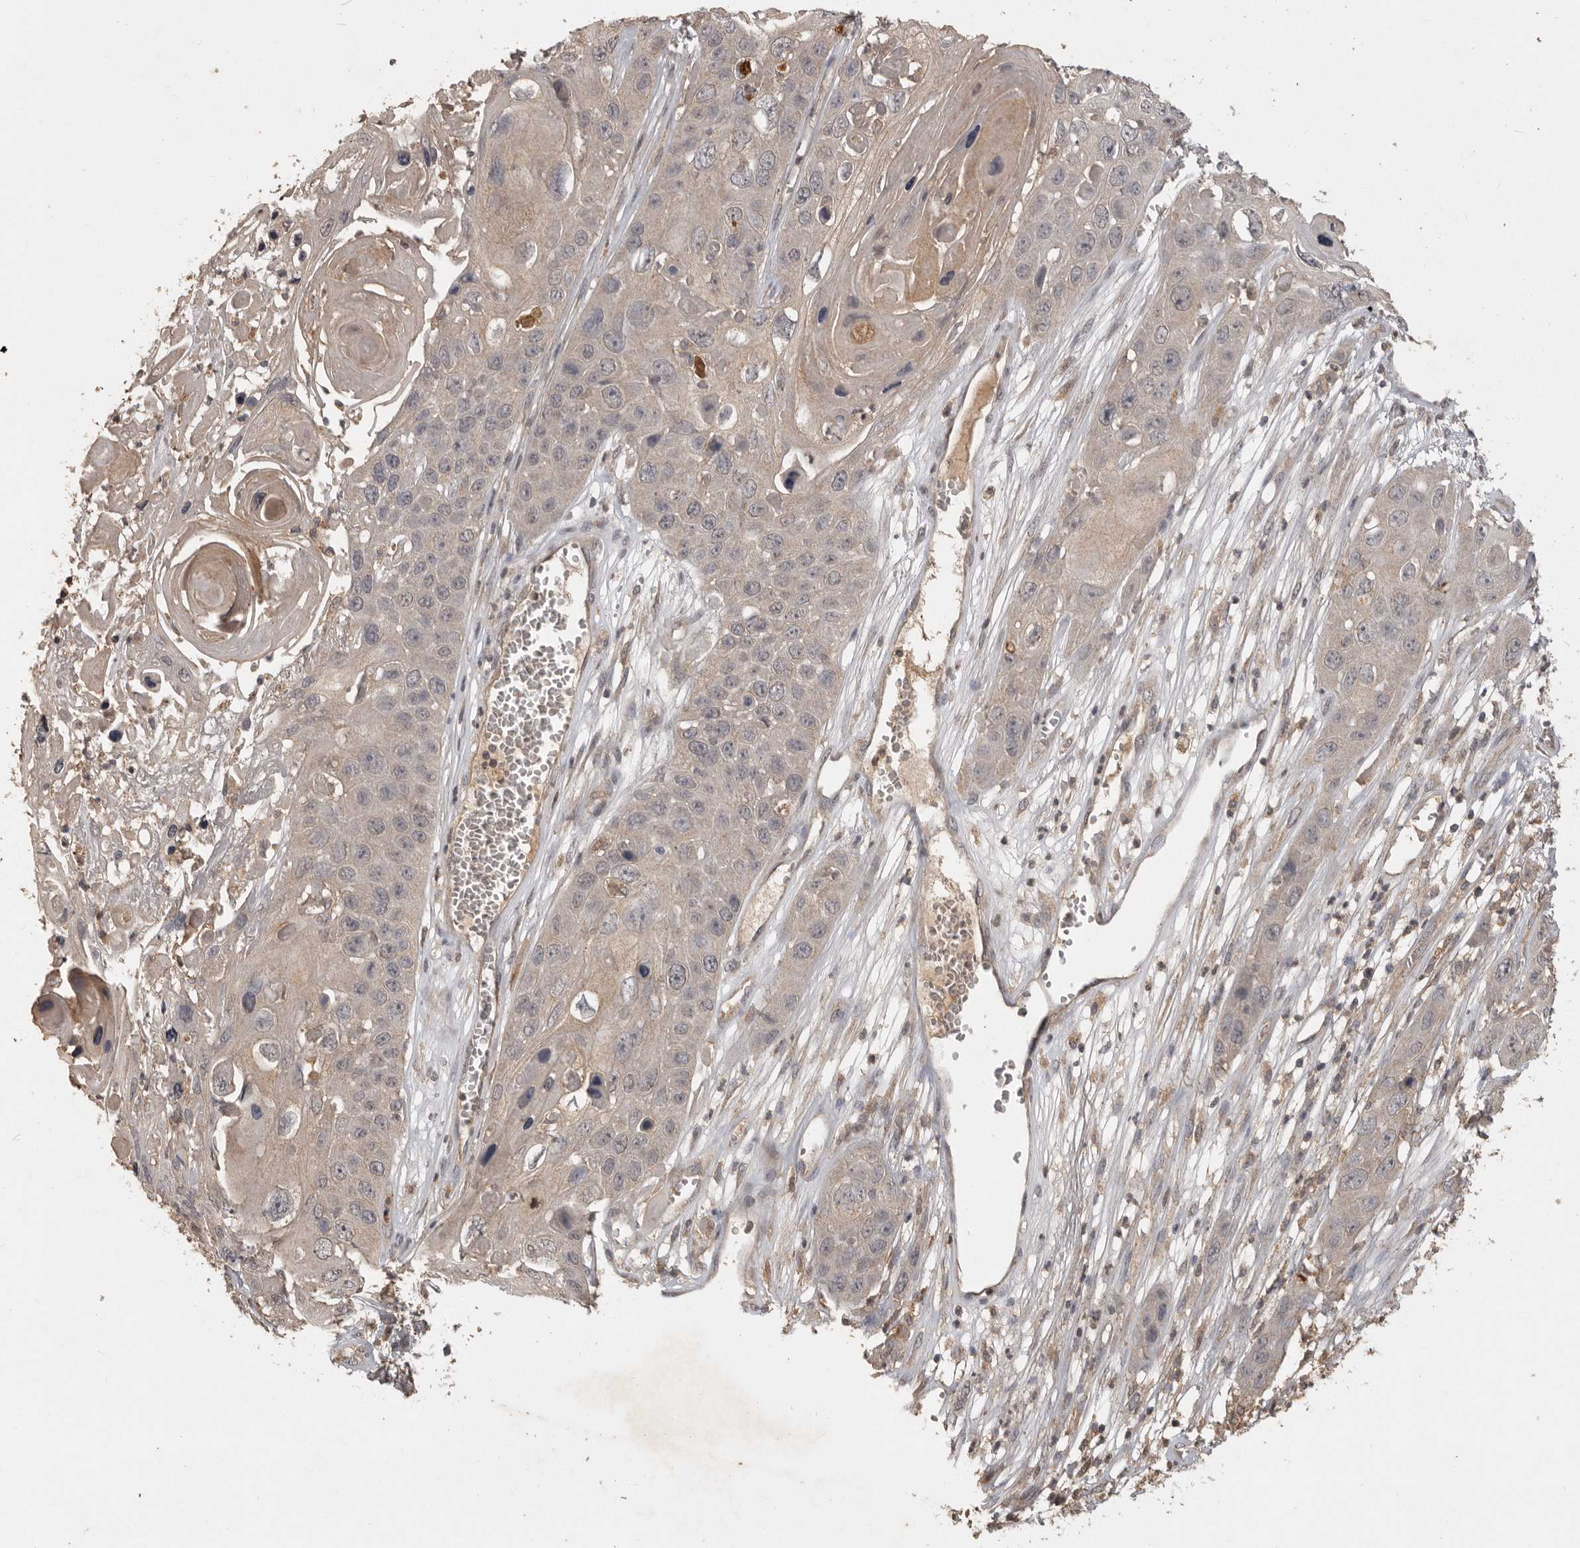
{"staining": {"intensity": "weak", "quantity": "25%-75%", "location": "cytoplasmic/membranous"}, "tissue": "skin cancer", "cell_type": "Tumor cells", "image_type": "cancer", "snomed": [{"axis": "morphology", "description": "Squamous cell carcinoma, NOS"}, {"axis": "topography", "description": "Skin"}], "caption": "Protein staining shows weak cytoplasmic/membranous staining in approximately 25%-75% of tumor cells in skin cancer. Using DAB (brown) and hematoxylin (blue) stains, captured at high magnification using brightfield microscopy.", "gene": "ADAMTS4", "patient": {"sex": "male", "age": 55}}